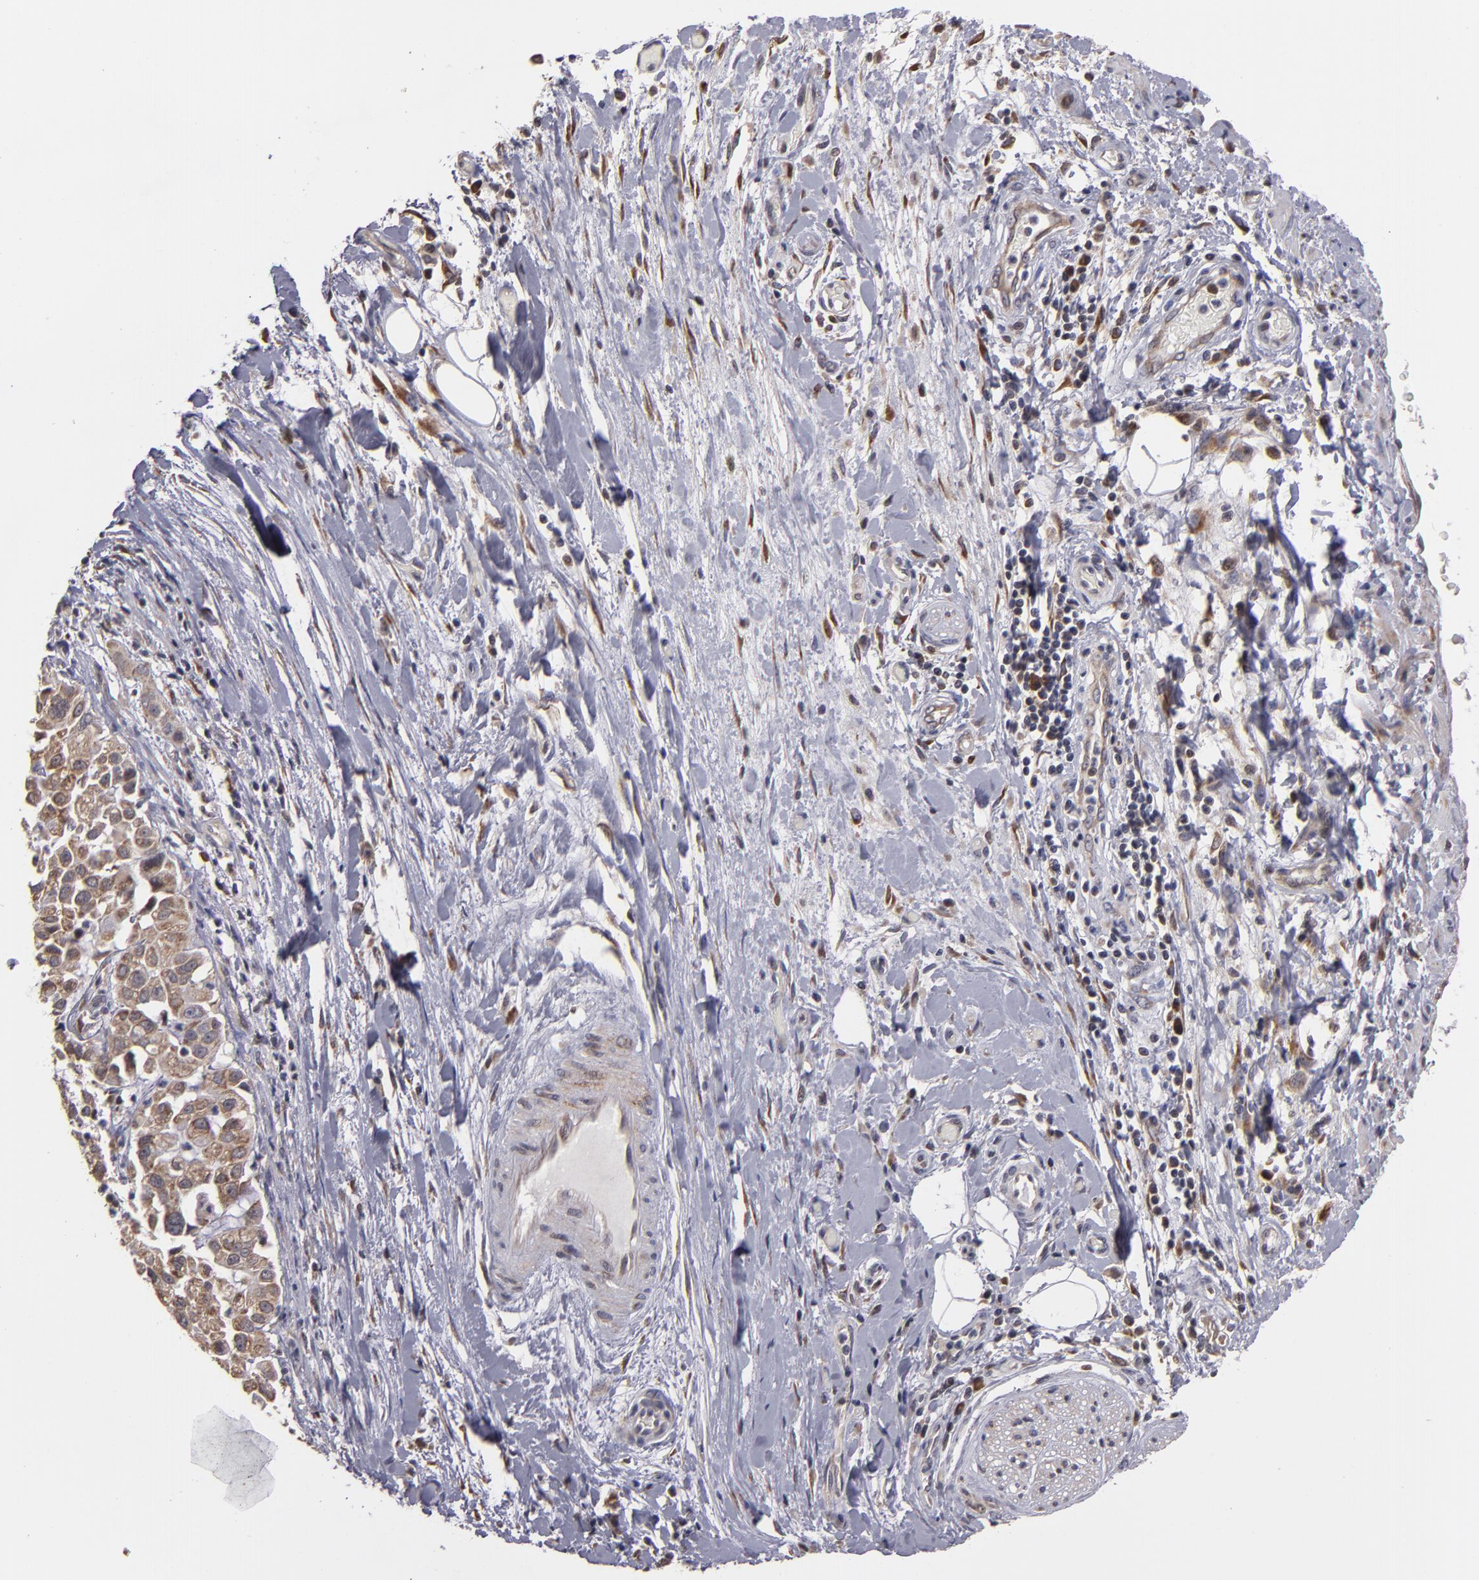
{"staining": {"intensity": "weak", "quantity": ">75%", "location": "cytoplasmic/membranous"}, "tissue": "pancreatic cancer", "cell_type": "Tumor cells", "image_type": "cancer", "snomed": [{"axis": "morphology", "description": "Adenocarcinoma, NOS"}, {"axis": "topography", "description": "Pancreas"}], "caption": "An immunohistochemistry (IHC) photomicrograph of tumor tissue is shown. Protein staining in brown labels weak cytoplasmic/membranous positivity in pancreatic cancer within tumor cells.", "gene": "CASP1", "patient": {"sex": "female", "age": 52}}